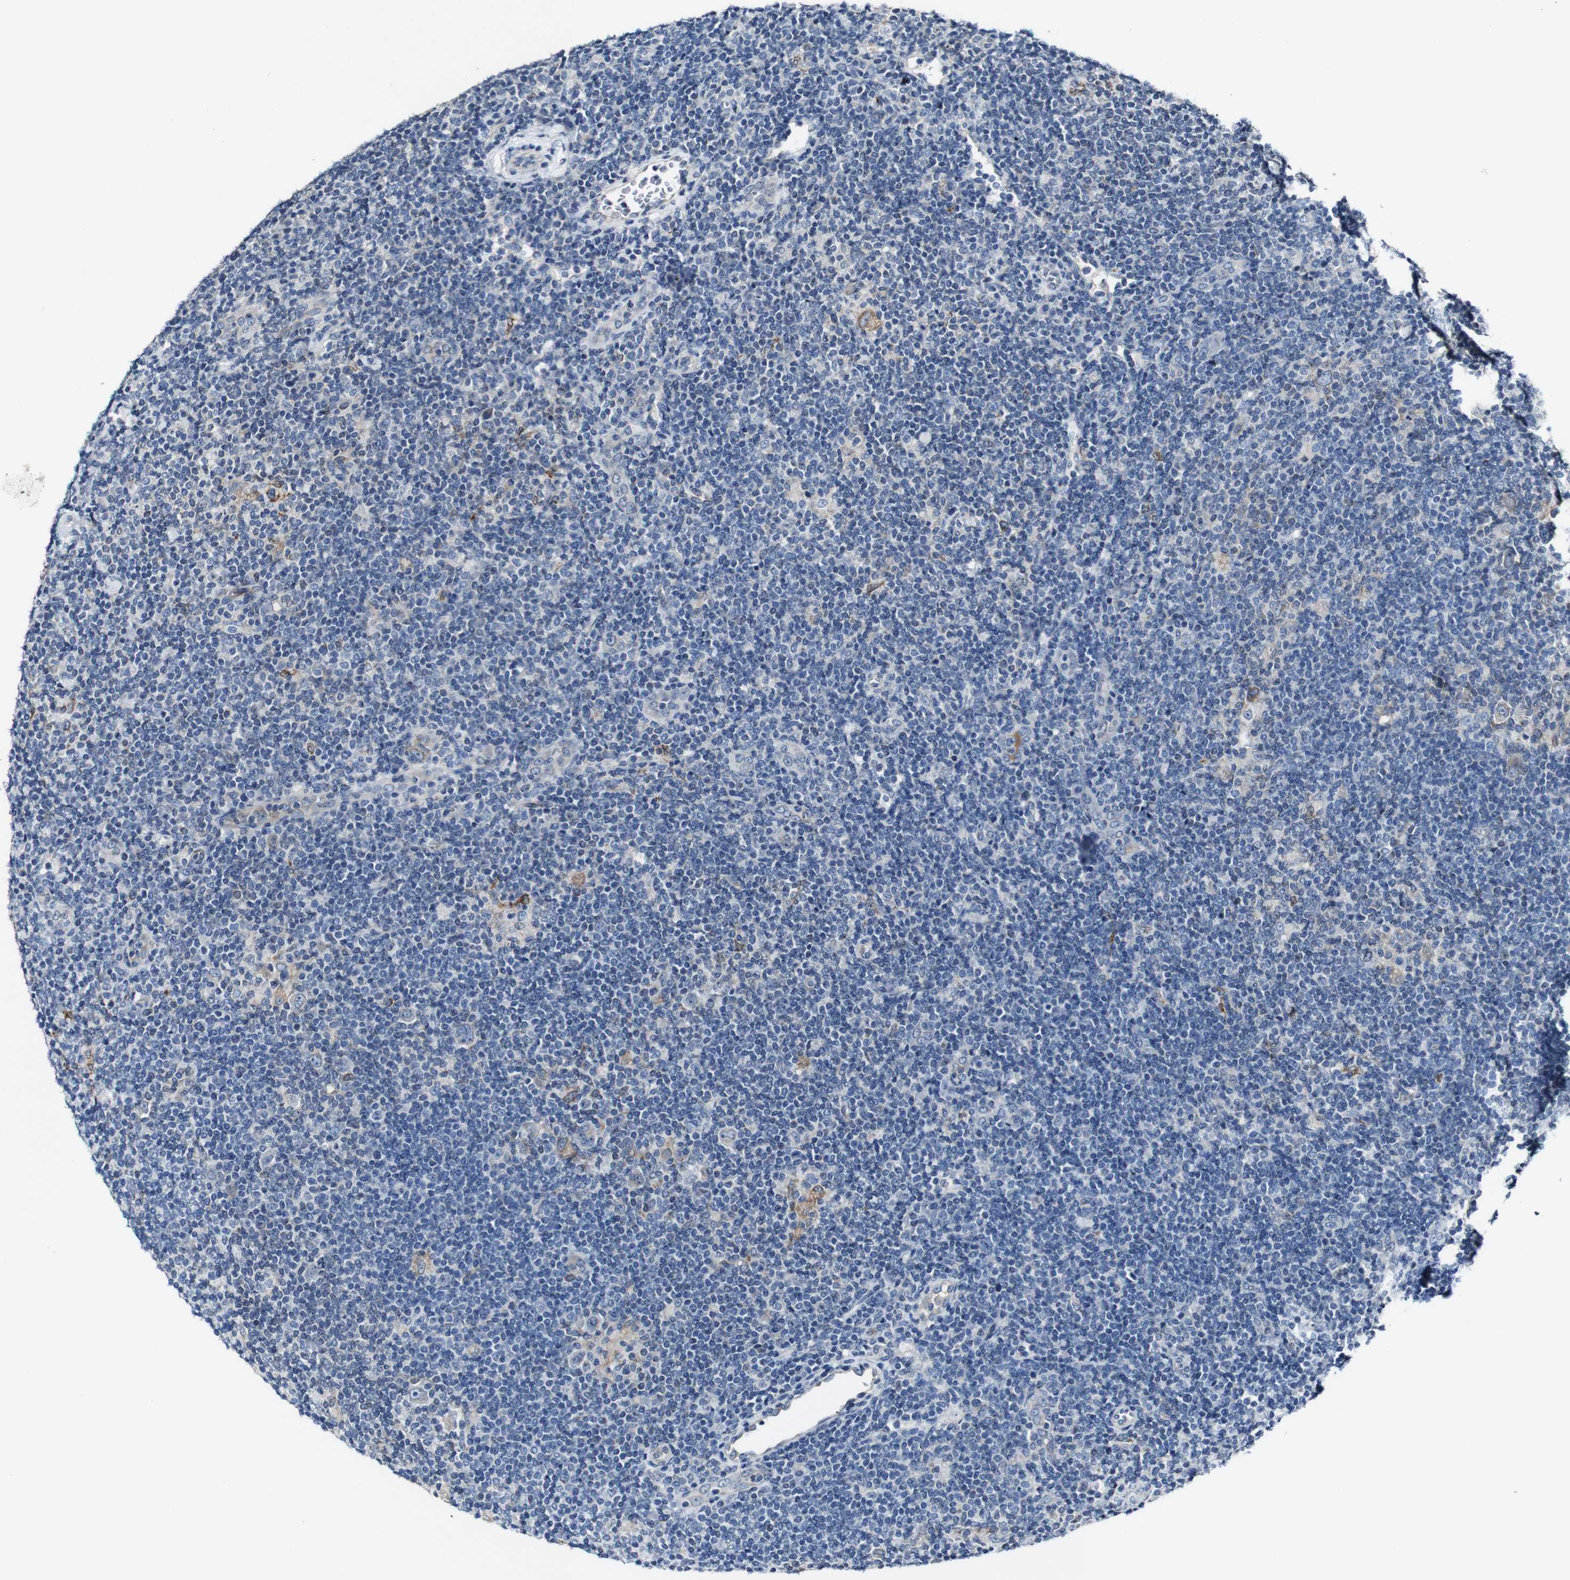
{"staining": {"intensity": "weak", "quantity": ">75%", "location": "cytoplasmic/membranous"}, "tissue": "lymphoma", "cell_type": "Tumor cells", "image_type": "cancer", "snomed": [{"axis": "morphology", "description": "Hodgkin's disease, NOS"}, {"axis": "topography", "description": "Lymph node"}], "caption": "Human lymphoma stained with a protein marker displays weak staining in tumor cells.", "gene": "GRAMD1A", "patient": {"sex": "female", "age": 57}}